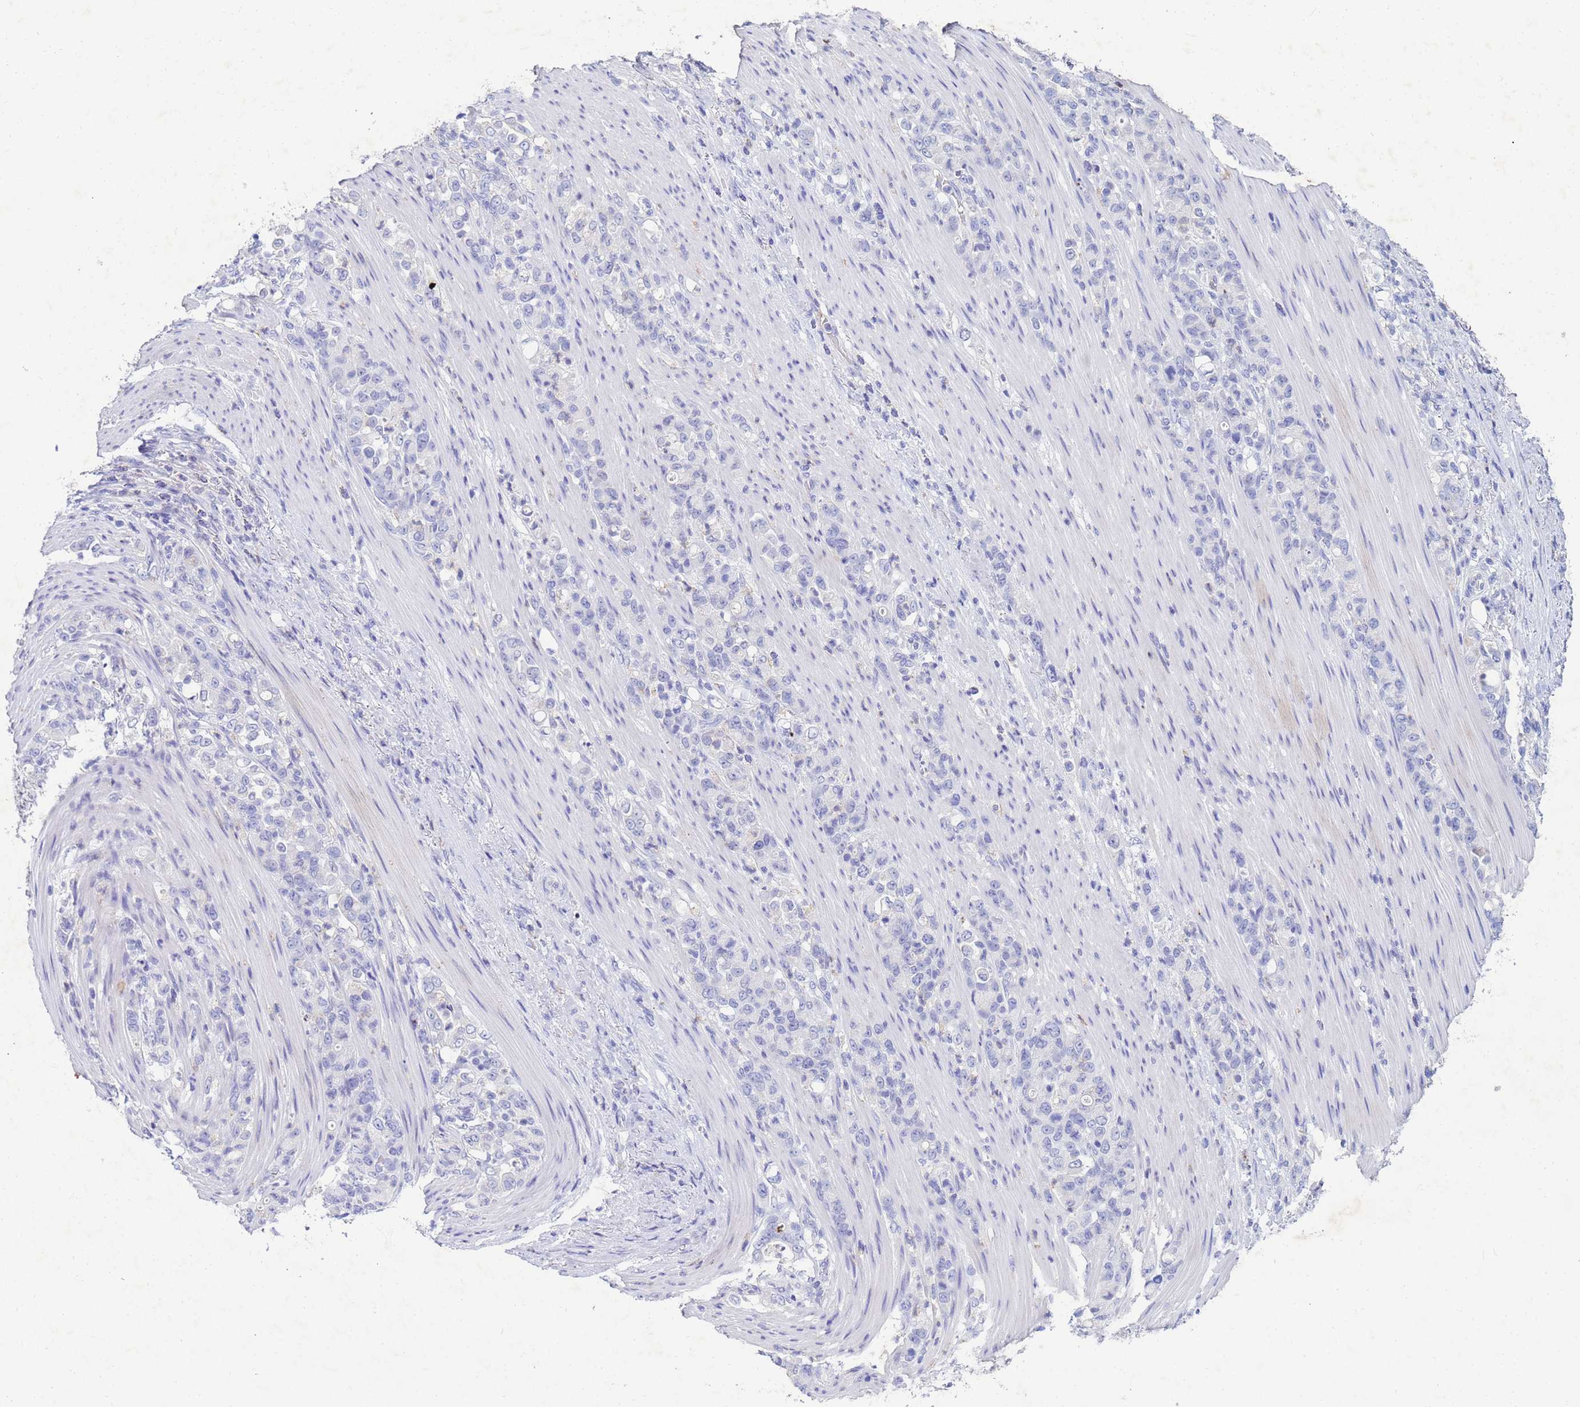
{"staining": {"intensity": "negative", "quantity": "none", "location": "none"}, "tissue": "stomach cancer", "cell_type": "Tumor cells", "image_type": "cancer", "snomed": [{"axis": "morphology", "description": "Normal tissue, NOS"}, {"axis": "morphology", "description": "Adenocarcinoma, NOS"}, {"axis": "topography", "description": "Stomach"}], "caption": "IHC micrograph of human stomach cancer (adenocarcinoma) stained for a protein (brown), which demonstrates no staining in tumor cells. (DAB (3,3'-diaminobenzidine) immunohistochemistry with hematoxylin counter stain).", "gene": "CSTB", "patient": {"sex": "female", "age": 79}}